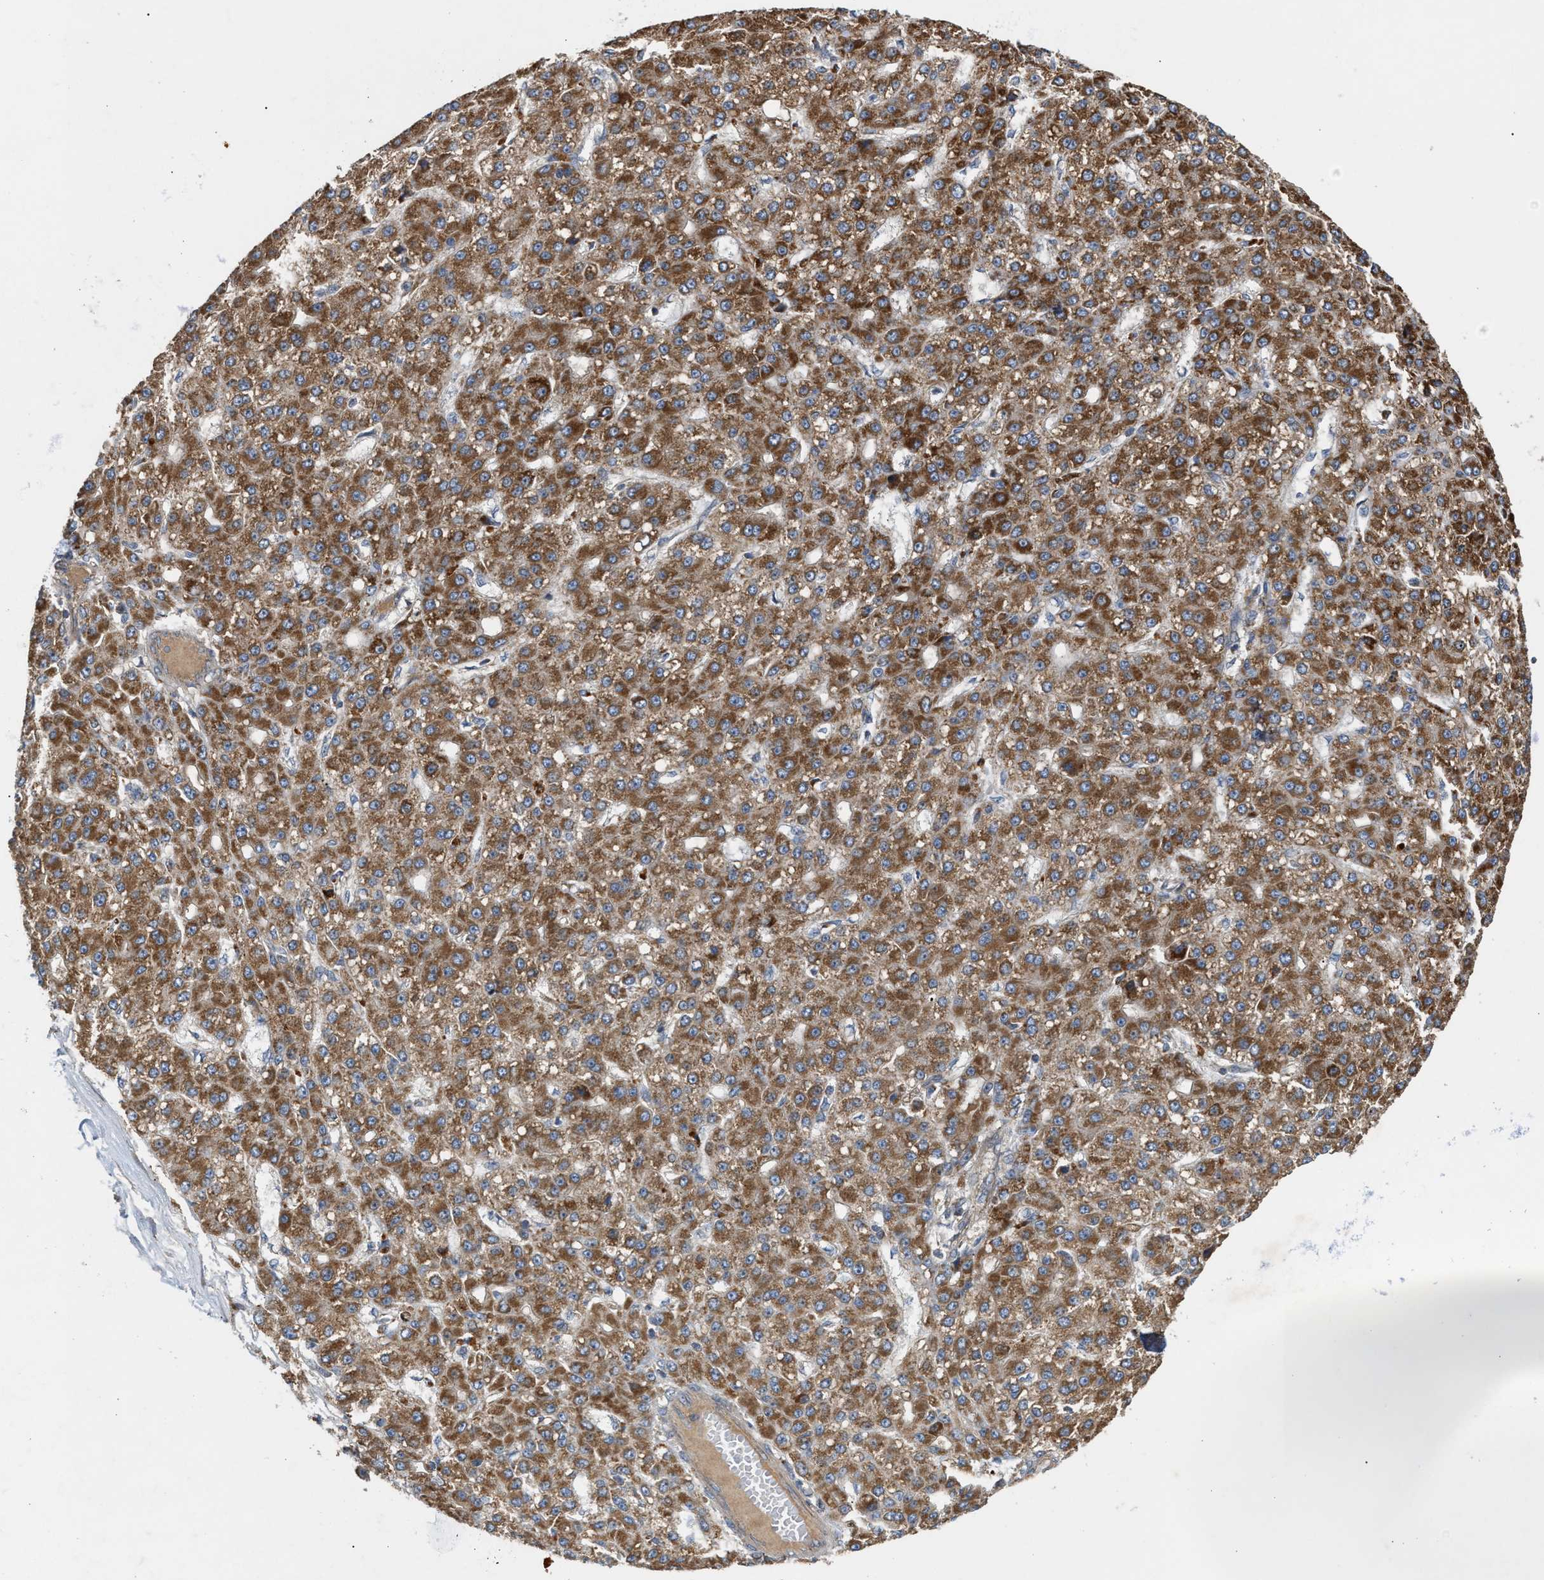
{"staining": {"intensity": "moderate", "quantity": ">75%", "location": "cytoplasmic/membranous"}, "tissue": "liver cancer", "cell_type": "Tumor cells", "image_type": "cancer", "snomed": [{"axis": "morphology", "description": "Carcinoma, Hepatocellular, NOS"}, {"axis": "topography", "description": "Liver"}], "caption": "Human liver hepatocellular carcinoma stained with a brown dye shows moderate cytoplasmic/membranous positive expression in about >75% of tumor cells.", "gene": "TACO1", "patient": {"sex": "male", "age": 67}}